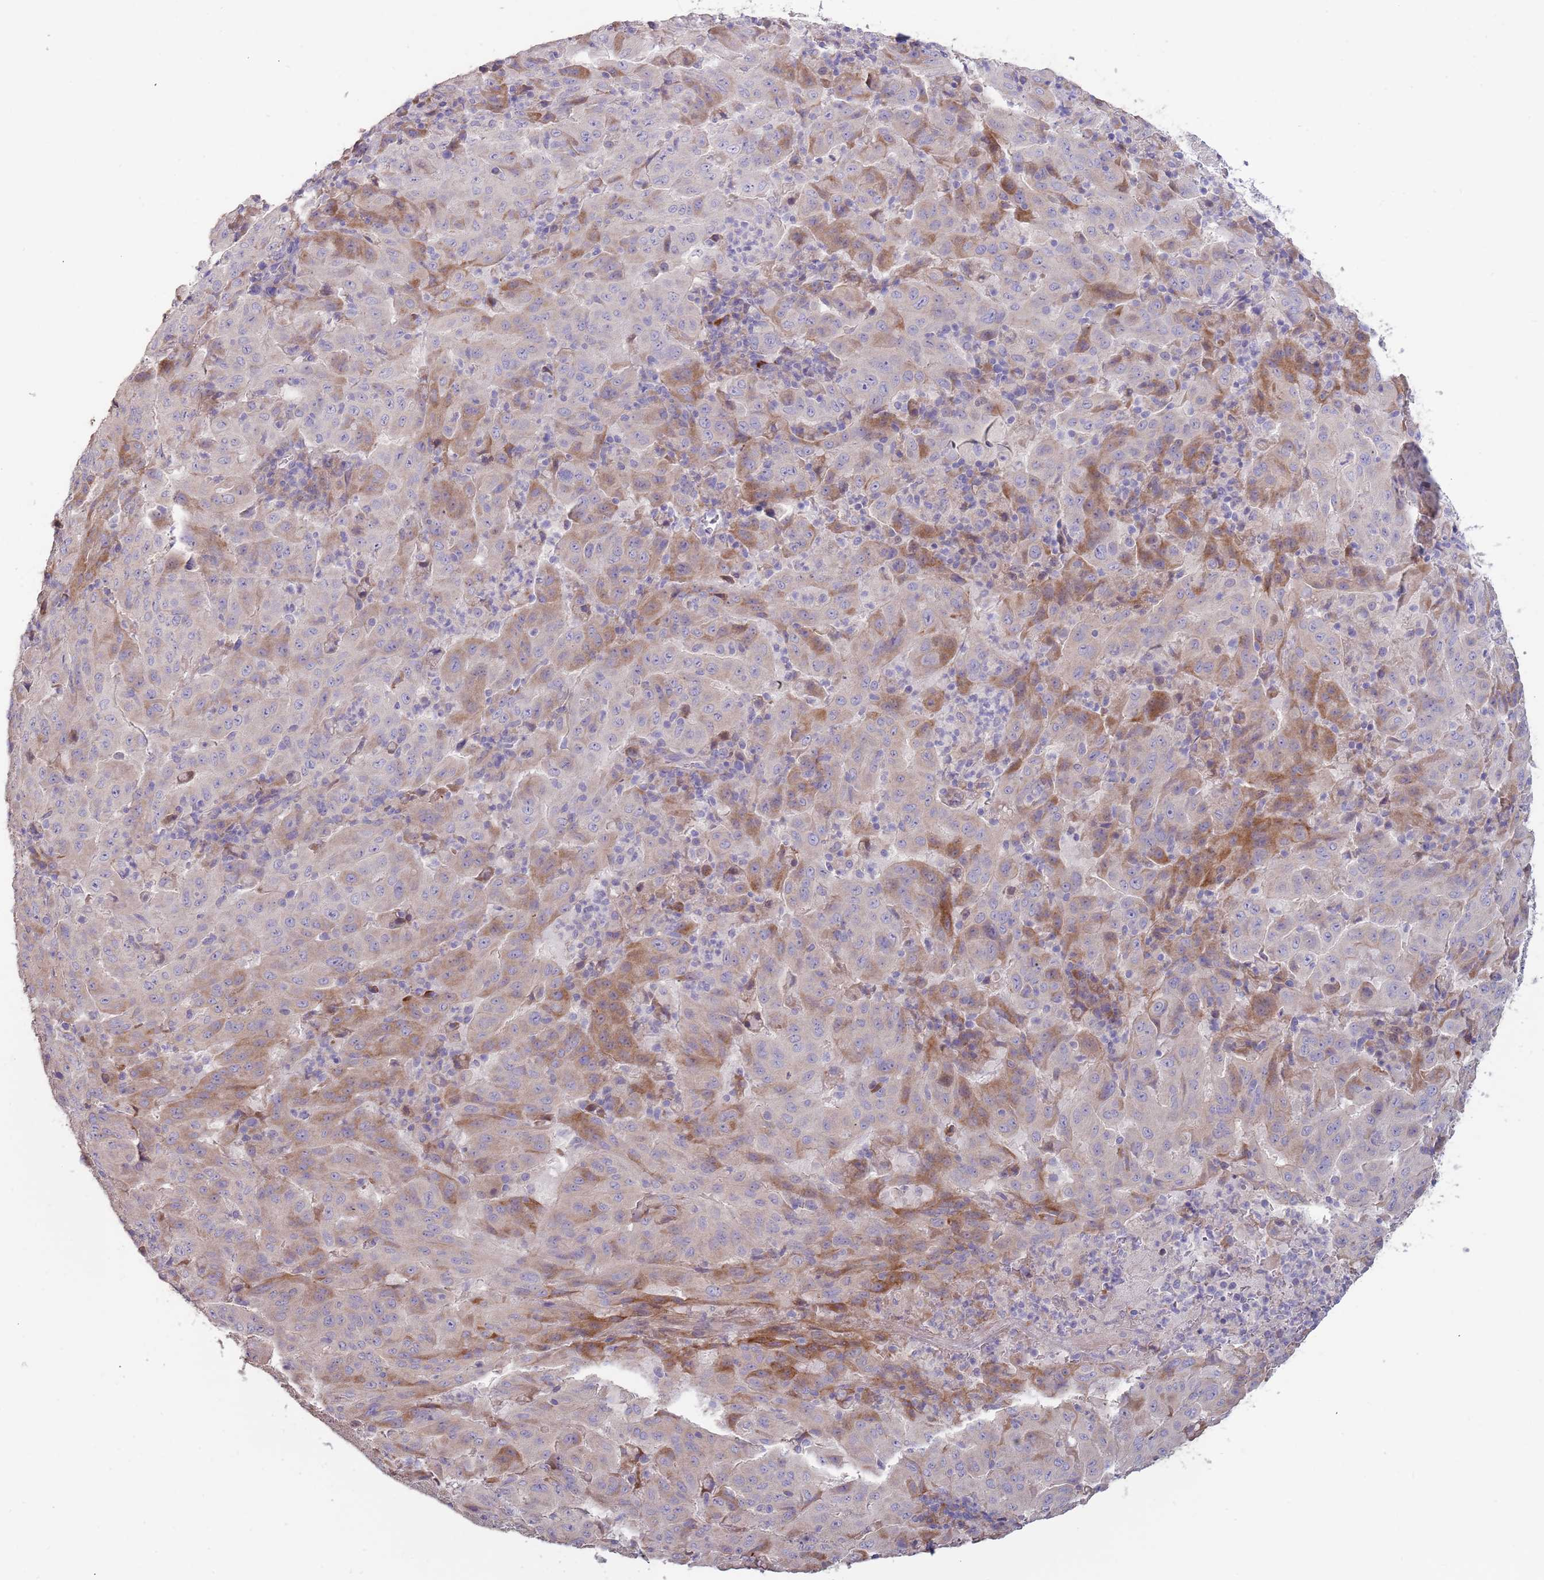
{"staining": {"intensity": "moderate", "quantity": "25%-75%", "location": "cytoplasmic/membranous"}, "tissue": "pancreatic cancer", "cell_type": "Tumor cells", "image_type": "cancer", "snomed": [{"axis": "morphology", "description": "Adenocarcinoma, NOS"}, {"axis": "topography", "description": "Pancreas"}], "caption": "High-power microscopy captured an immunohistochemistry (IHC) histopathology image of pancreatic cancer, revealing moderate cytoplasmic/membranous positivity in approximately 25%-75% of tumor cells.", "gene": "SUSD1", "patient": {"sex": "male", "age": 63}}